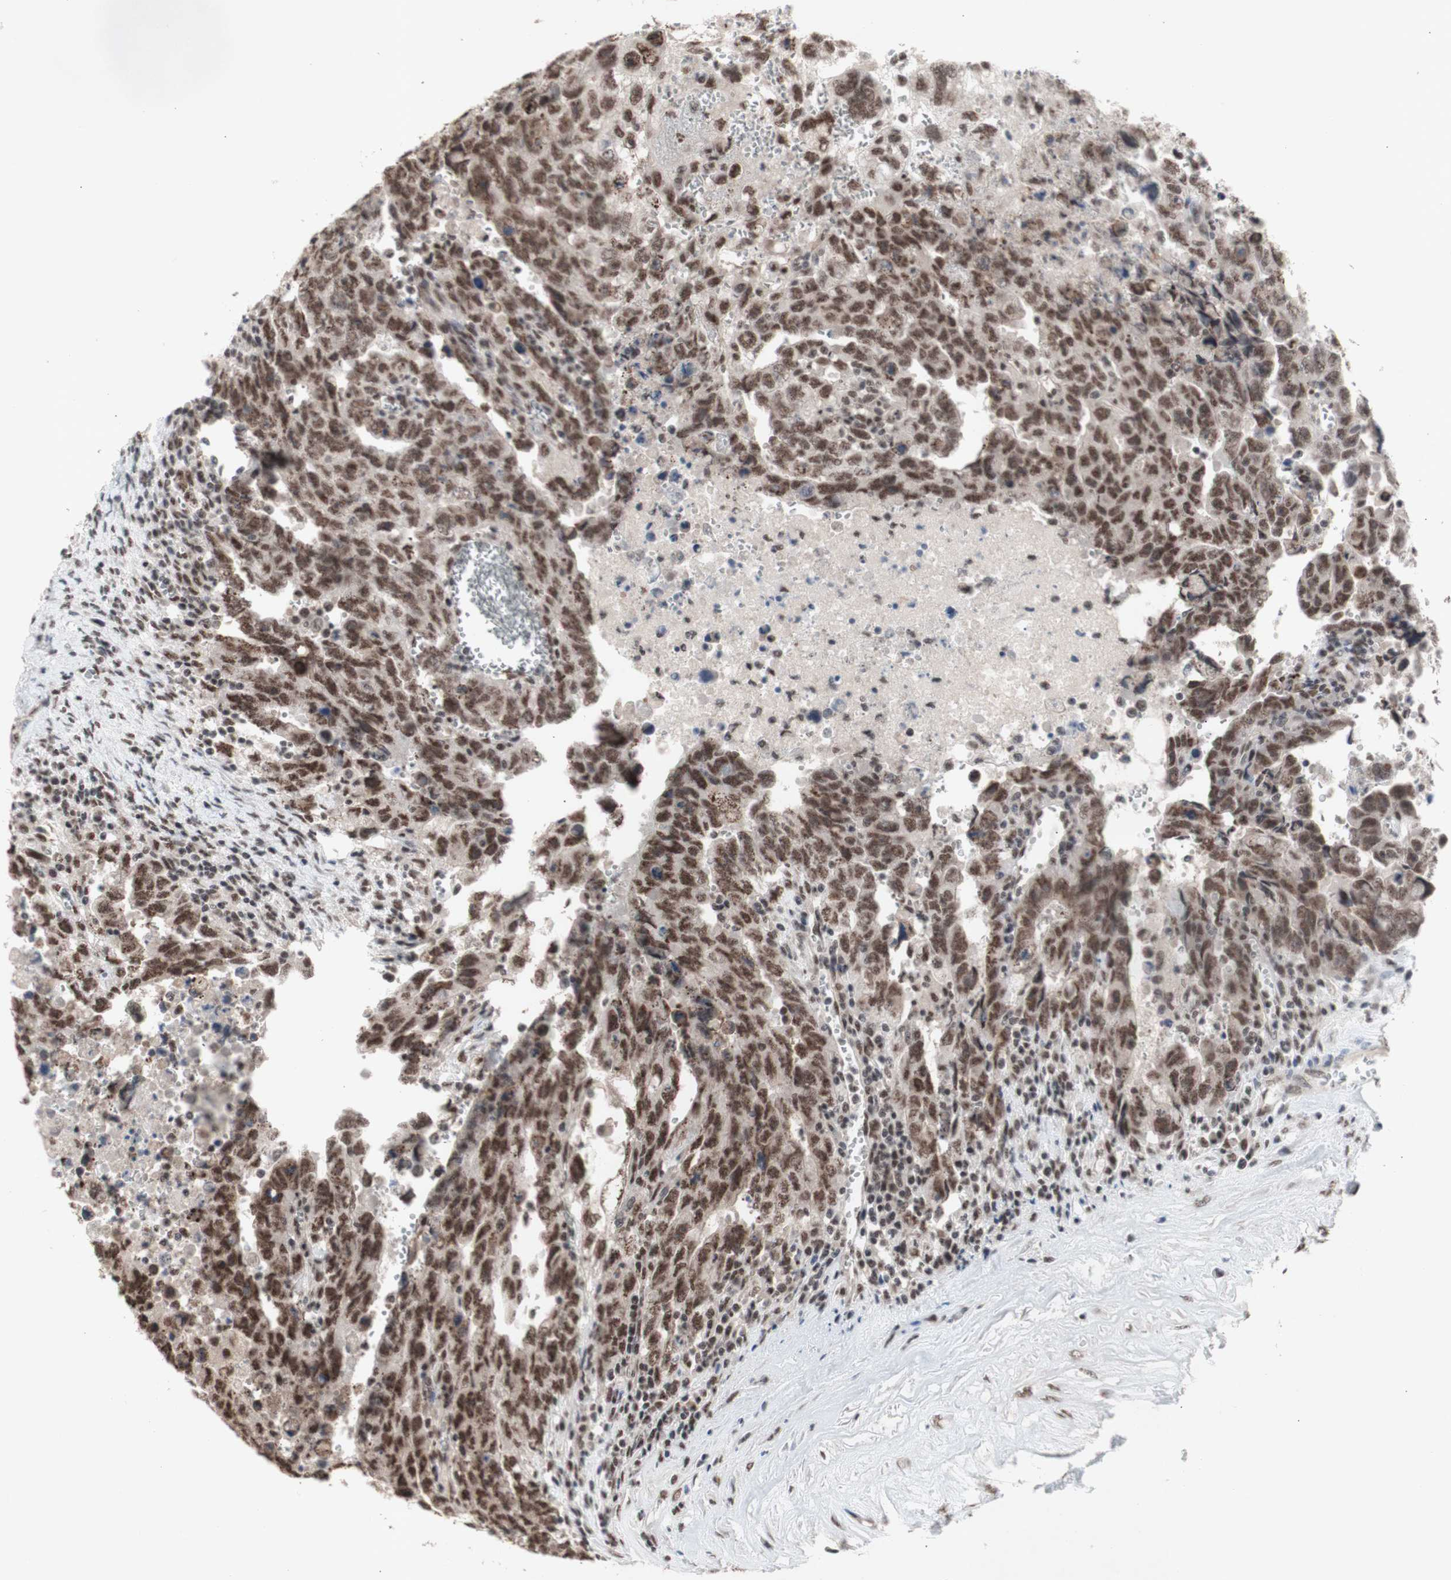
{"staining": {"intensity": "moderate", "quantity": ">75%", "location": "nuclear"}, "tissue": "testis cancer", "cell_type": "Tumor cells", "image_type": "cancer", "snomed": [{"axis": "morphology", "description": "Carcinoma, Embryonal, NOS"}, {"axis": "topography", "description": "Testis"}], "caption": "The immunohistochemical stain highlights moderate nuclear positivity in tumor cells of embryonal carcinoma (testis) tissue. (DAB (3,3'-diaminobenzidine) IHC, brown staining for protein, blue staining for nuclei).", "gene": "SFPQ", "patient": {"sex": "male", "age": 28}}